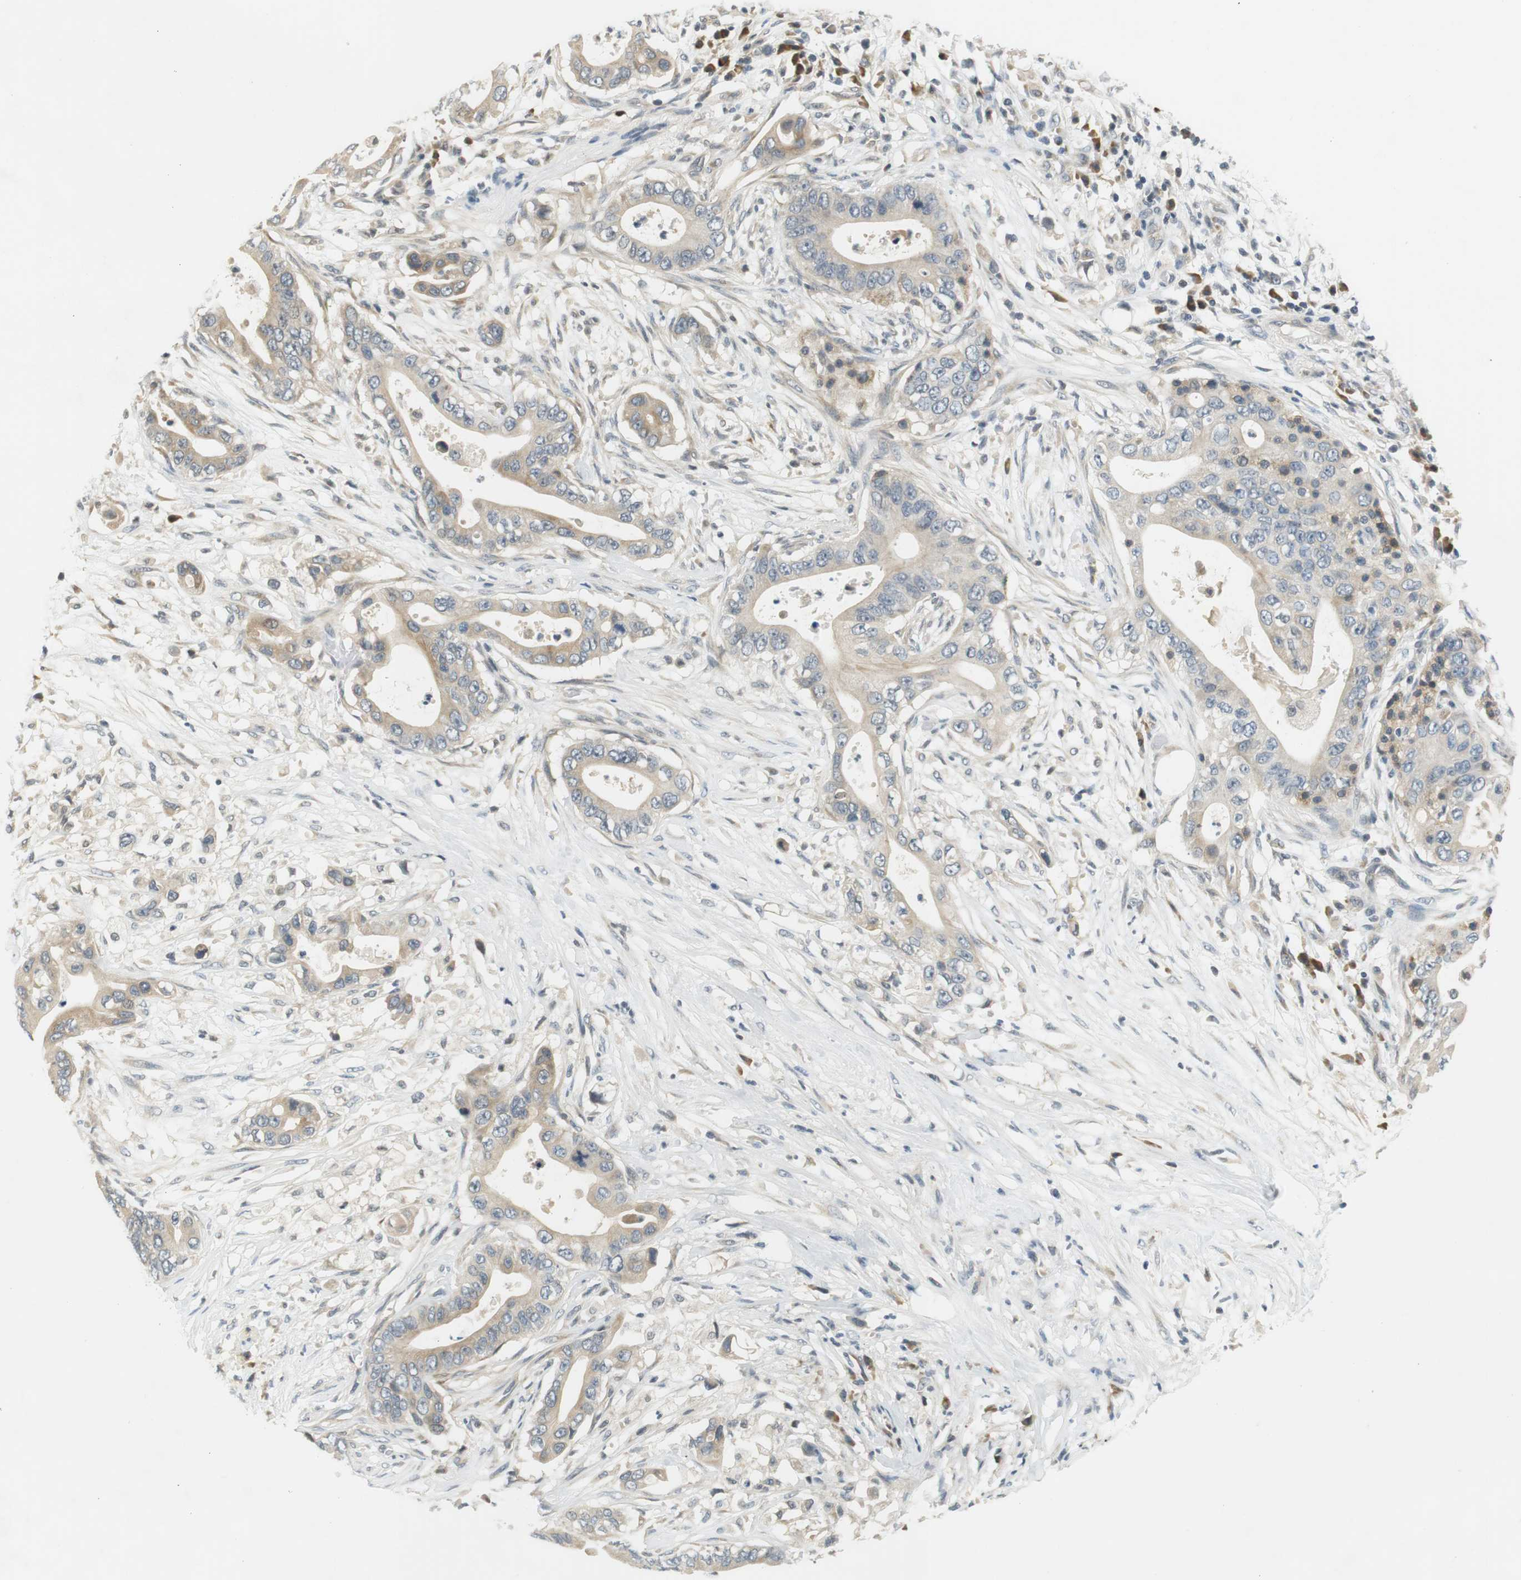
{"staining": {"intensity": "negative", "quantity": "none", "location": "none"}, "tissue": "pancreatic cancer", "cell_type": "Tumor cells", "image_type": "cancer", "snomed": [{"axis": "morphology", "description": "Adenocarcinoma, NOS"}, {"axis": "topography", "description": "Pancreas"}], "caption": "Tumor cells show no significant protein staining in pancreatic cancer (adenocarcinoma). The staining was performed using DAB (3,3'-diaminobenzidine) to visualize the protein expression in brown, while the nuclei were stained in blue with hematoxylin (Magnification: 20x).", "gene": "WNT7A", "patient": {"sex": "male", "age": 77}}